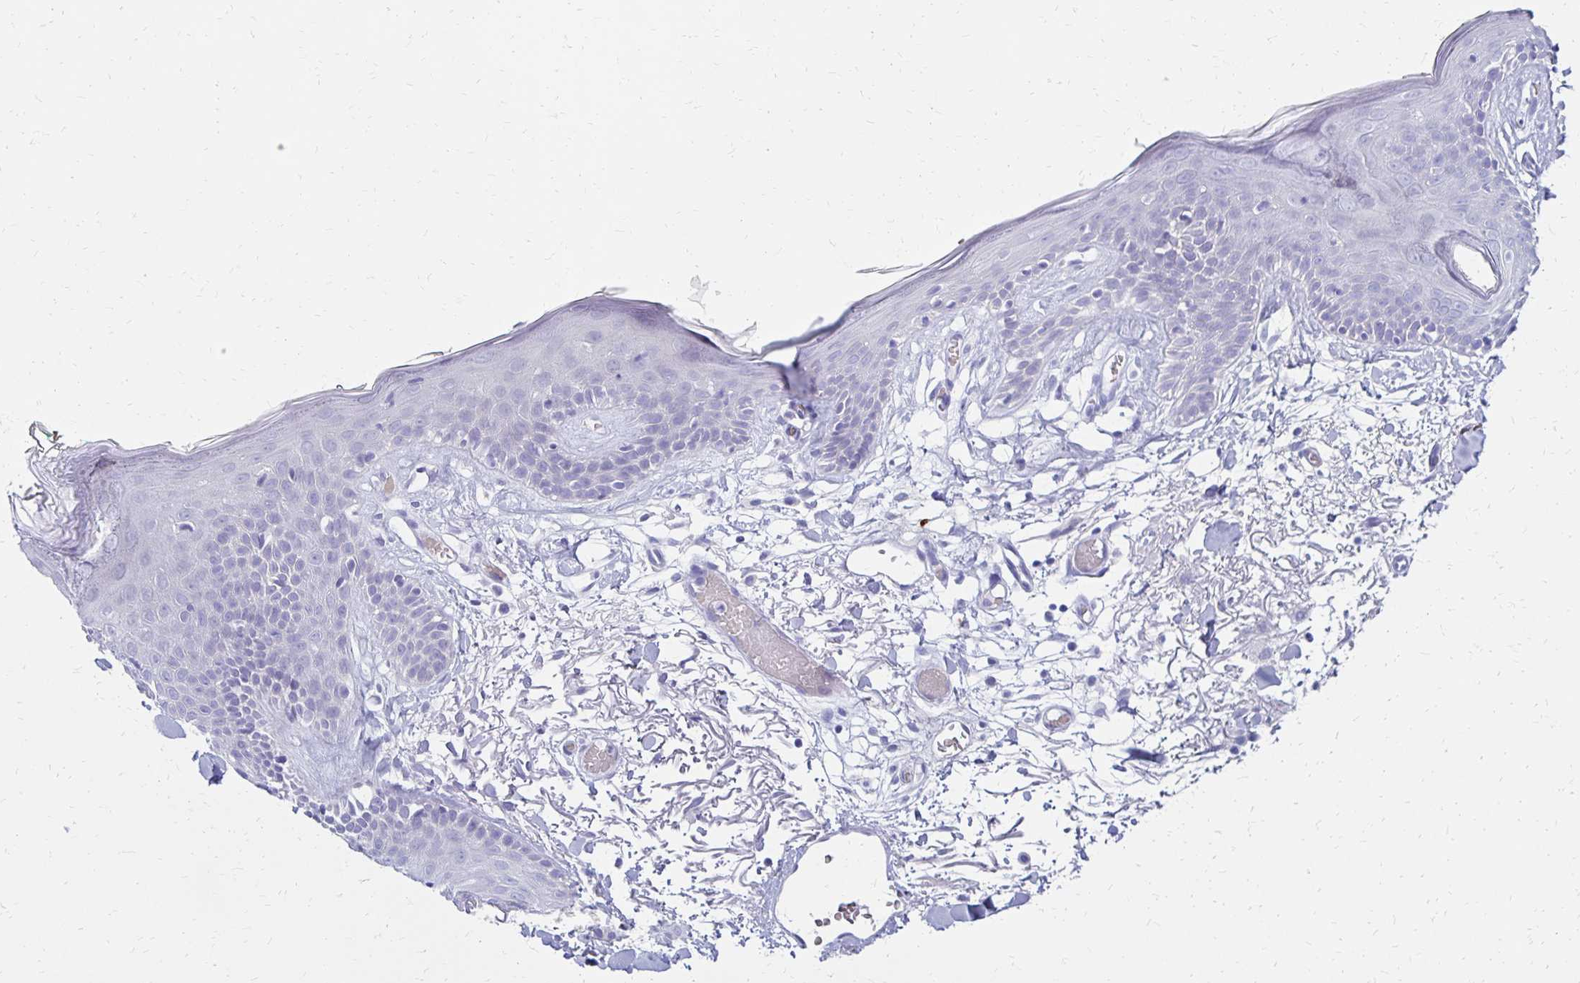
{"staining": {"intensity": "negative", "quantity": "none", "location": "none"}, "tissue": "skin", "cell_type": "Fibroblasts", "image_type": "normal", "snomed": [{"axis": "morphology", "description": "Normal tissue, NOS"}, {"axis": "topography", "description": "Skin"}], "caption": "Protein analysis of normal skin displays no significant expression in fibroblasts. (DAB immunohistochemistry visualized using brightfield microscopy, high magnification).", "gene": "FNTB", "patient": {"sex": "male", "age": 79}}